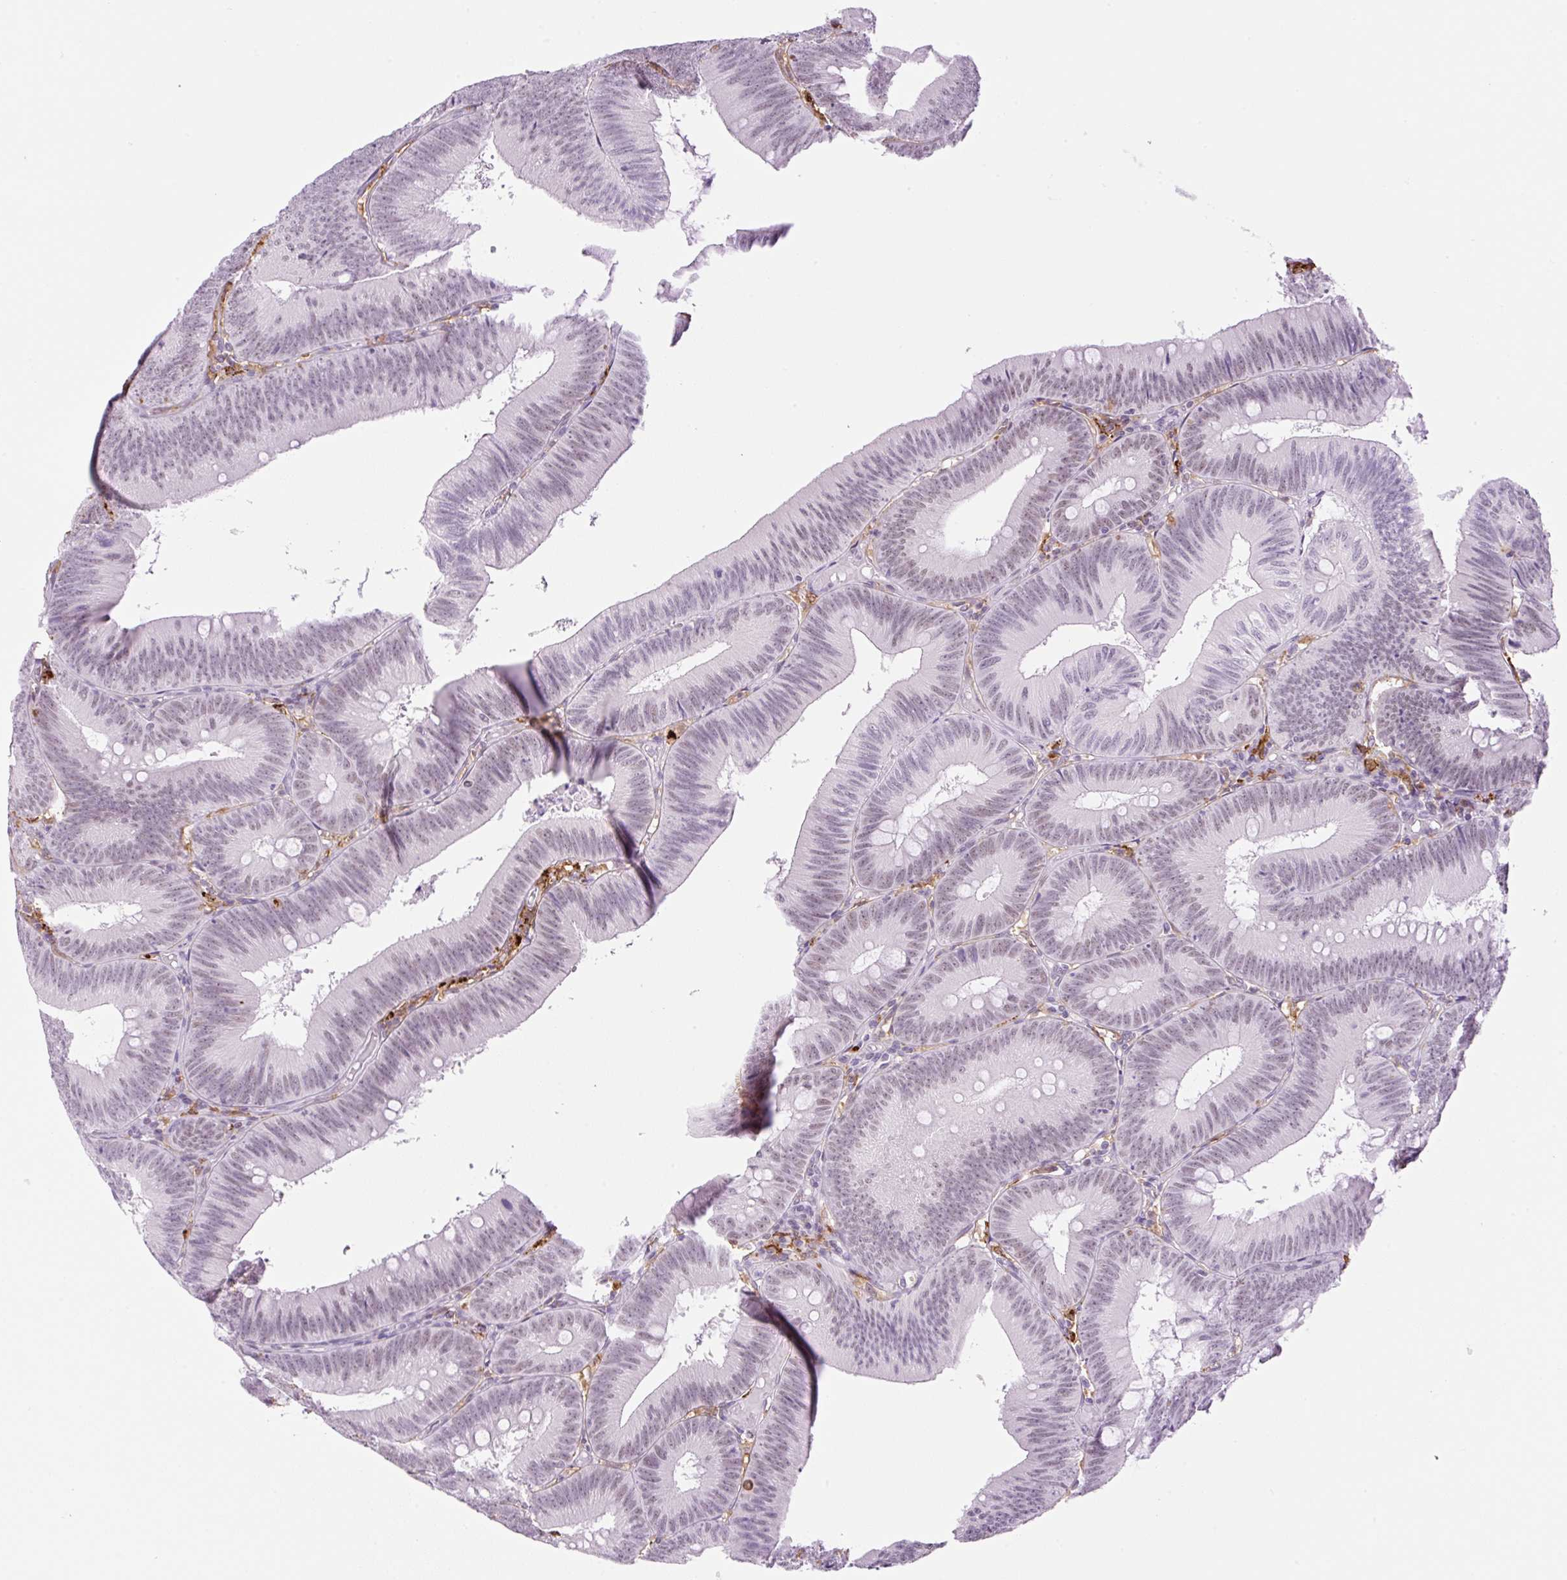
{"staining": {"intensity": "weak", "quantity": "25%-75%", "location": "nuclear"}, "tissue": "colorectal cancer", "cell_type": "Tumor cells", "image_type": "cancer", "snomed": [{"axis": "morphology", "description": "Adenocarcinoma, NOS"}, {"axis": "topography", "description": "Colon"}], "caption": "About 25%-75% of tumor cells in colorectal adenocarcinoma show weak nuclear protein positivity as visualized by brown immunohistochemical staining.", "gene": "PALM3", "patient": {"sex": "male", "age": 84}}